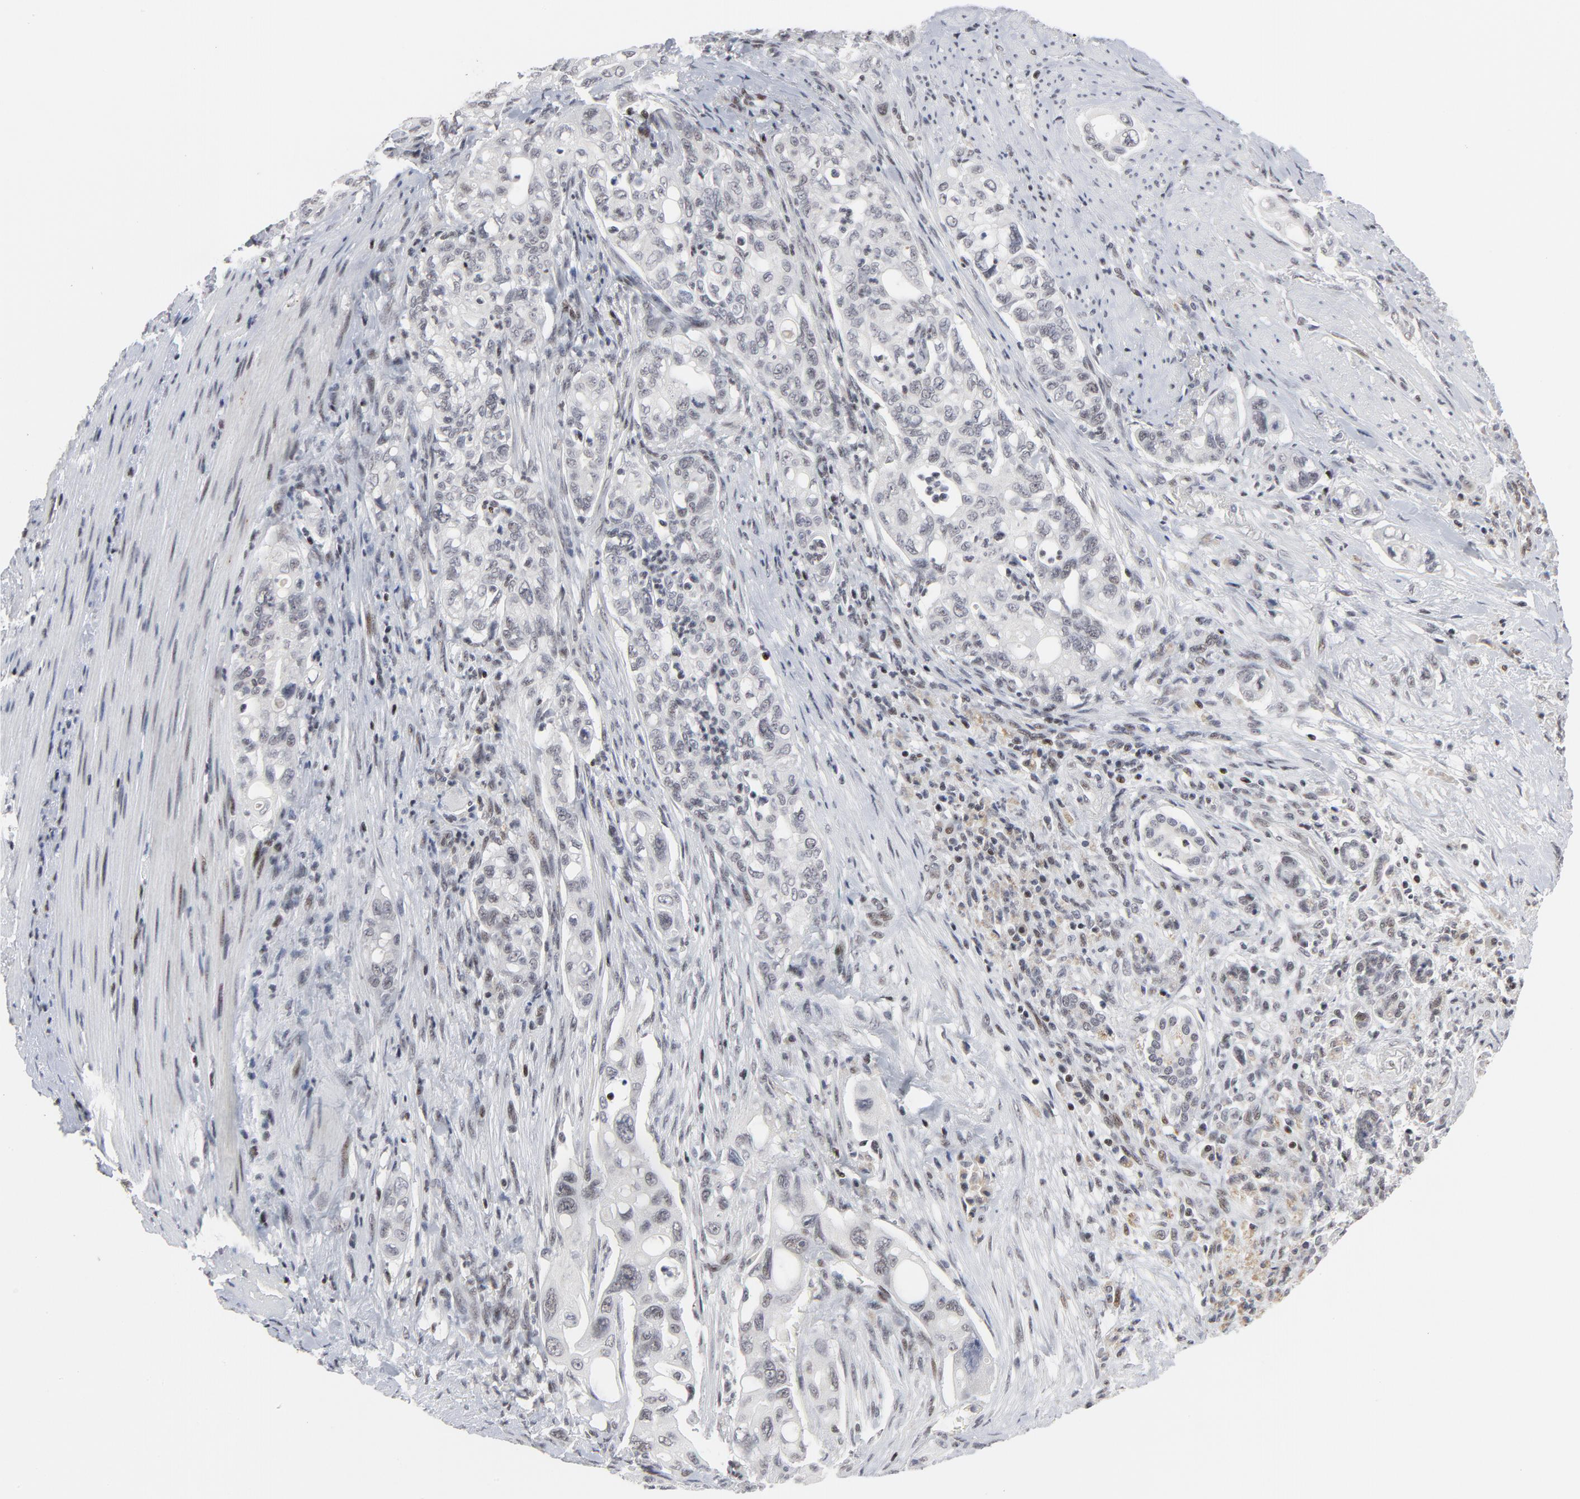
{"staining": {"intensity": "weak", "quantity": "<25%", "location": "nuclear"}, "tissue": "pancreatic cancer", "cell_type": "Tumor cells", "image_type": "cancer", "snomed": [{"axis": "morphology", "description": "Normal tissue, NOS"}, {"axis": "topography", "description": "Pancreas"}], "caption": "Tumor cells are negative for protein expression in human pancreatic cancer.", "gene": "GABPA", "patient": {"sex": "male", "age": 42}}